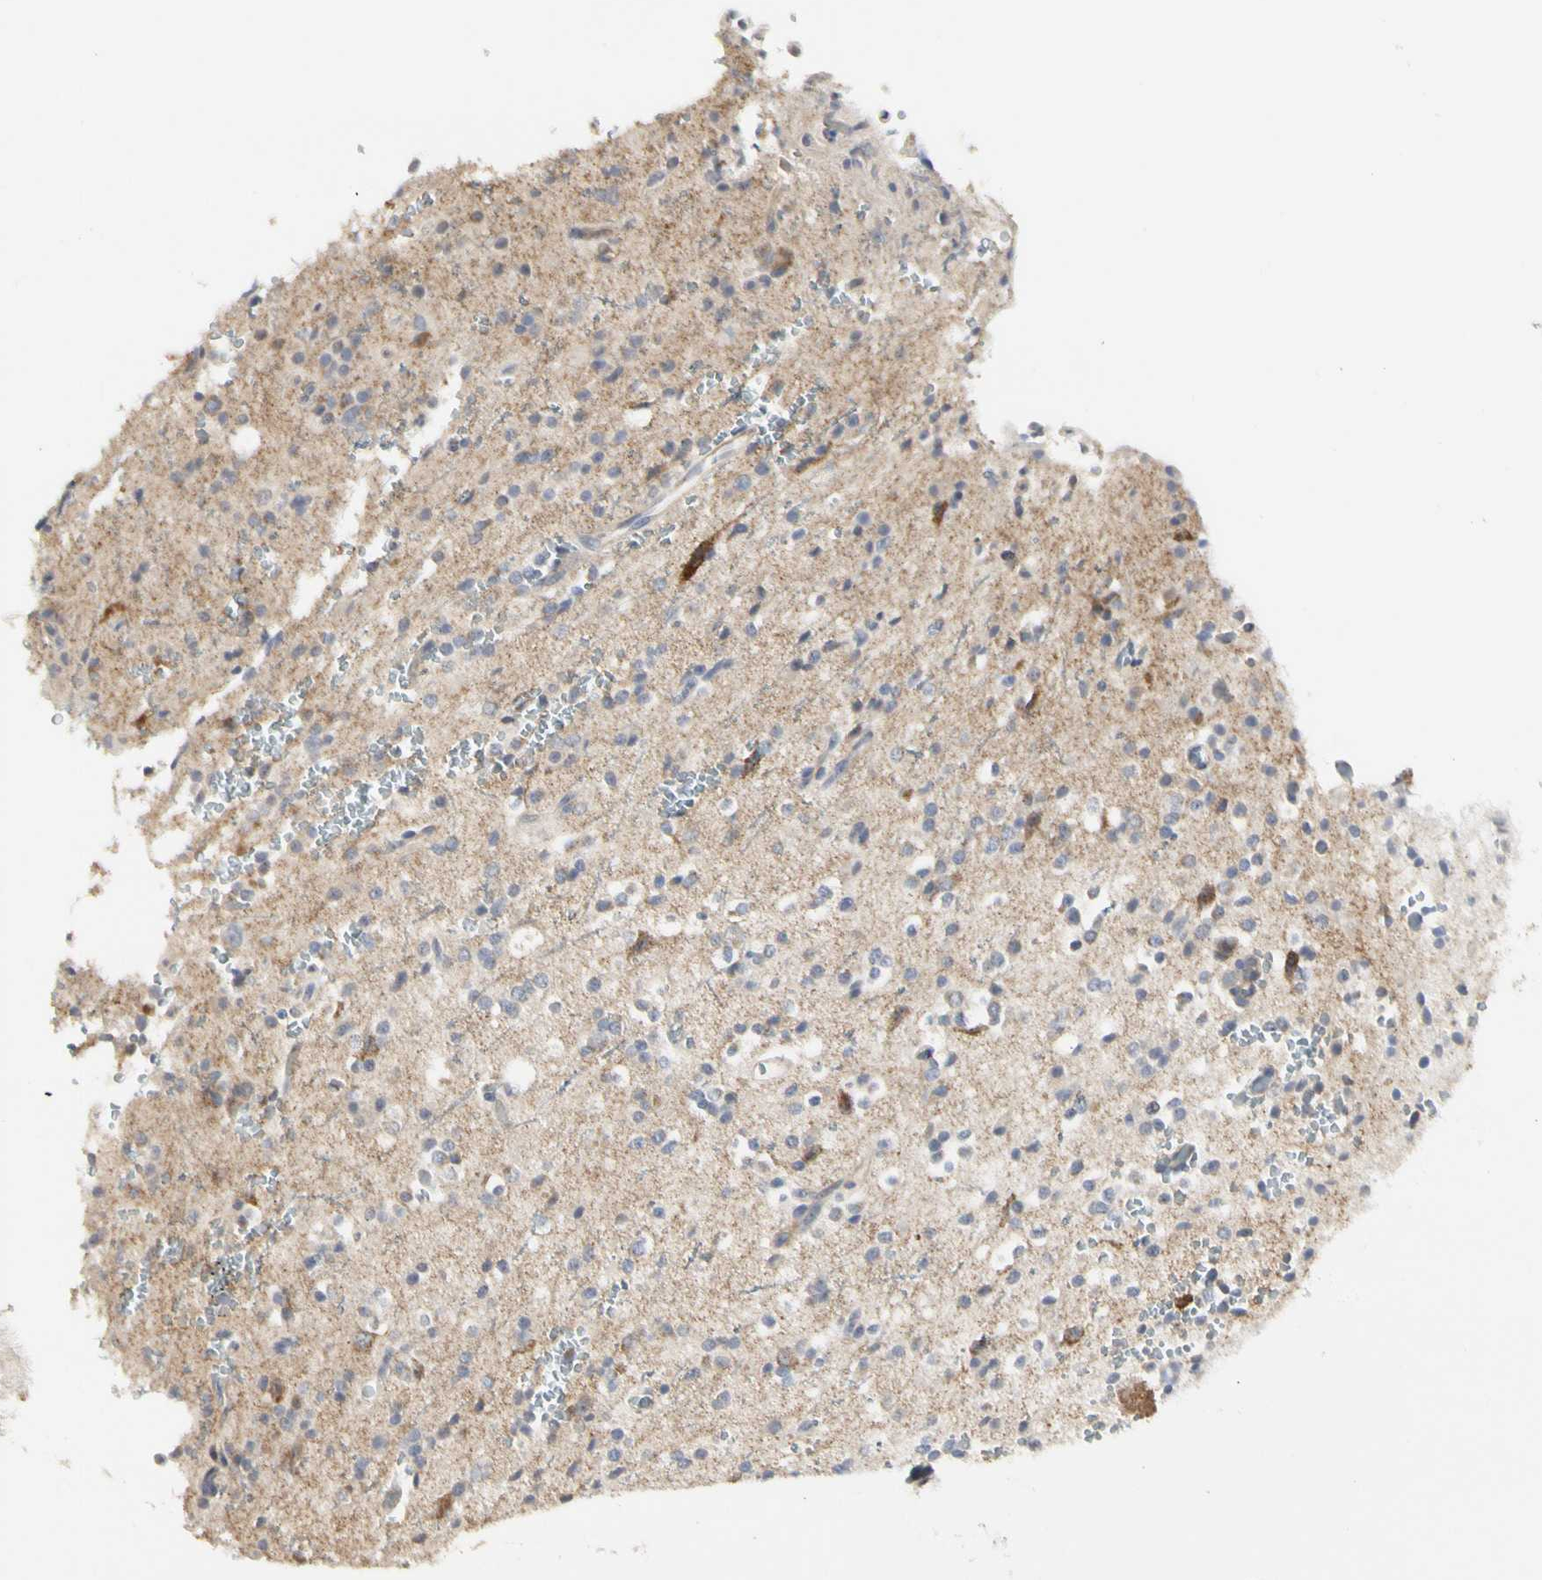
{"staining": {"intensity": "moderate", "quantity": "<25%", "location": "cytoplasmic/membranous"}, "tissue": "glioma", "cell_type": "Tumor cells", "image_type": "cancer", "snomed": [{"axis": "morphology", "description": "Glioma, malignant, High grade"}, {"axis": "topography", "description": "Brain"}], "caption": "A histopathology image of malignant glioma (high-grade) stained for a protein reveals moderate cytoplasmic/membranous brown staining in tumor cells.", "gene": "SHANK2", "patient": {"sex": "male", "age": 47}}